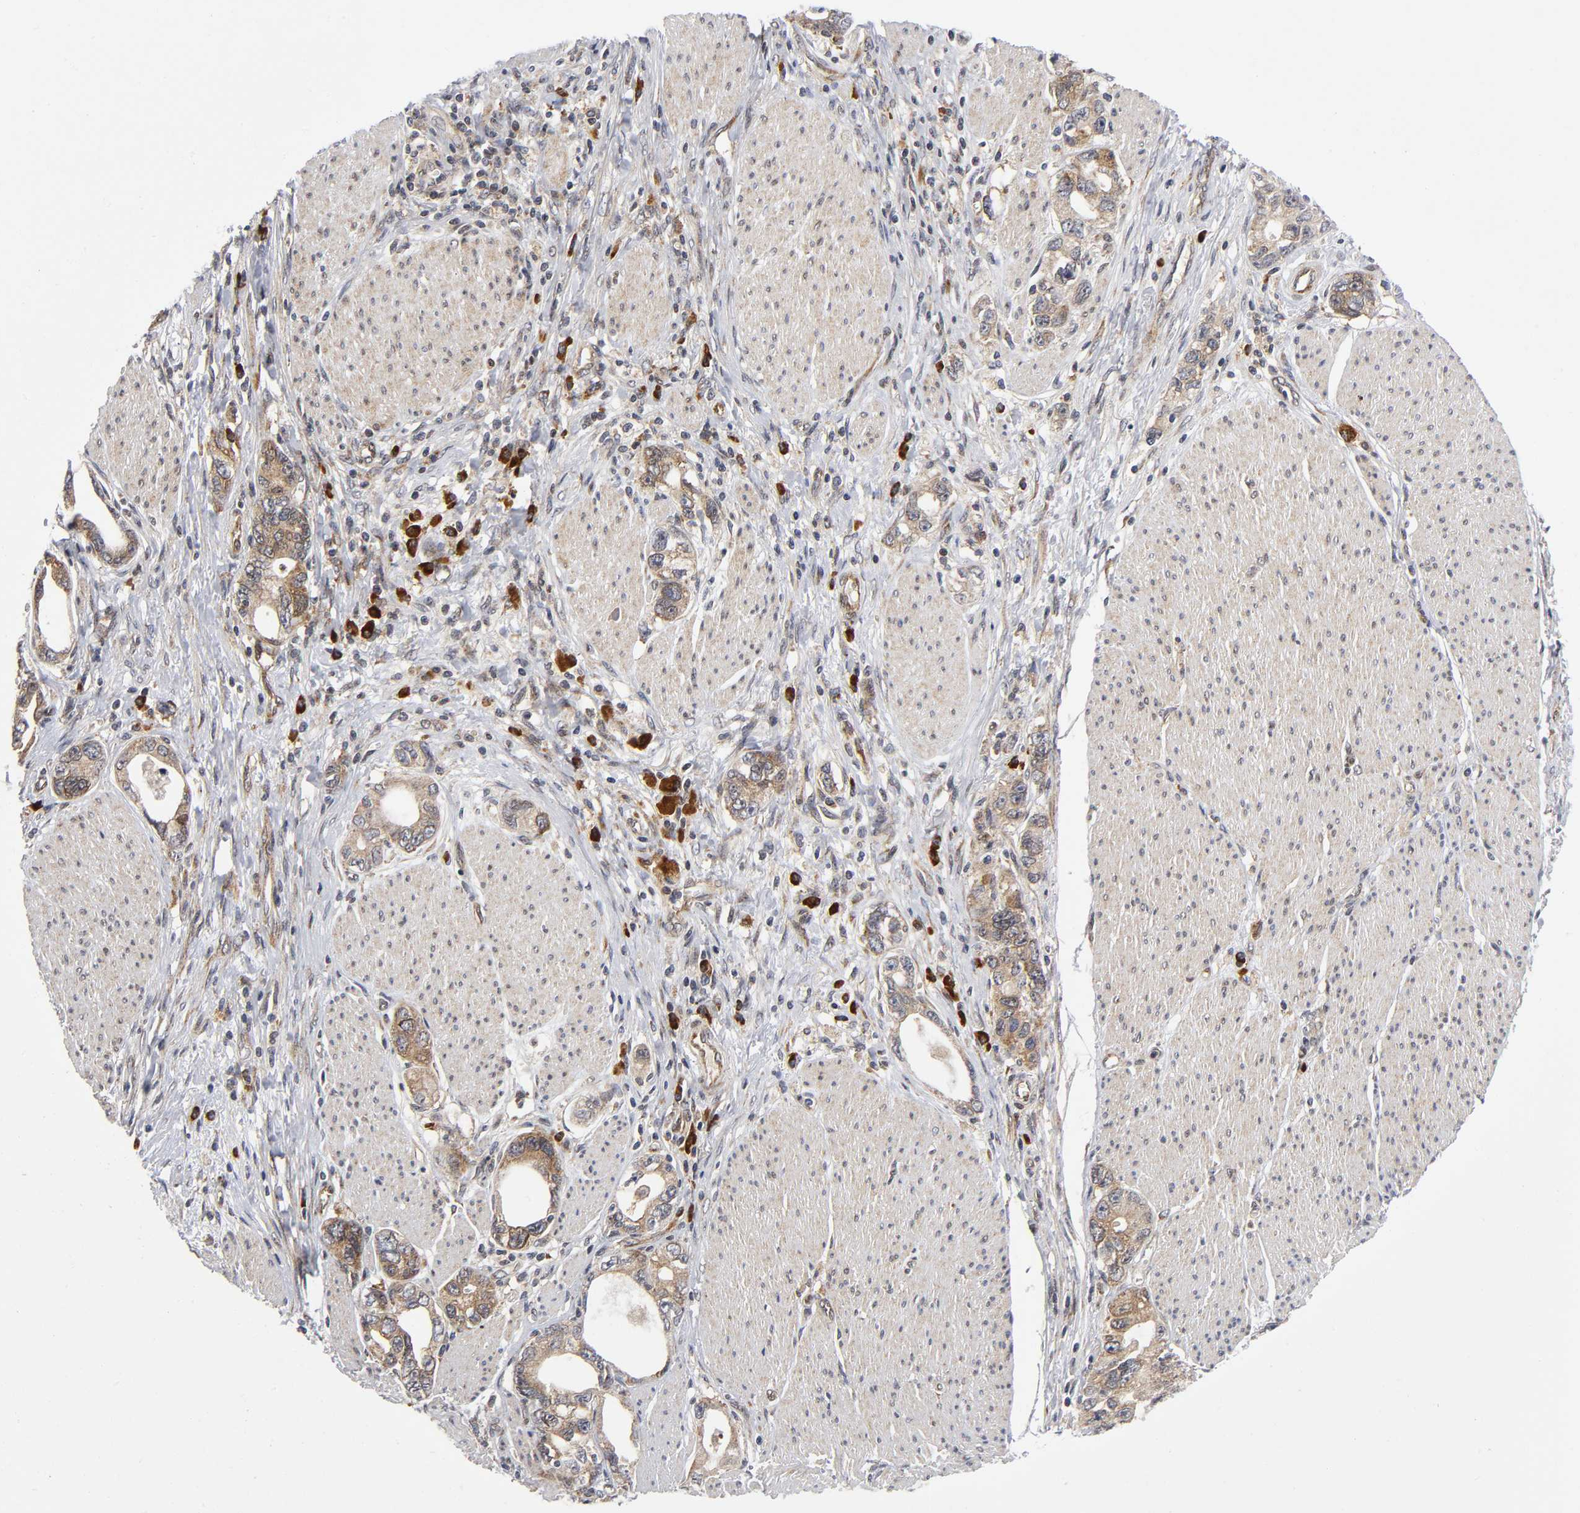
{"staining": {"intensity": "strong", "quantity": ">75%", "location": "cytoplasmic/membranous"}, "tissue": "stomach cancer", "cell_type": "Tumor cells", "image_type": "cancer", "snomed": [{"axis": "morphology", "description": "Adenocarcinoma, NOS"}, {"axis": "topography", "description": "Stomach, lower"}], "caption": "Brown immunohistochemical staining in stomach adenocarcinoma demonstrates strong cytoplasmic/membranous staining in approximately >75% of tumor cells. Immunohistochemistry (ihc) stains the protein in brown and the nuclei are stained blue.", "gene": "EIF5", "patient": {"sex": "female", "age": 93}}